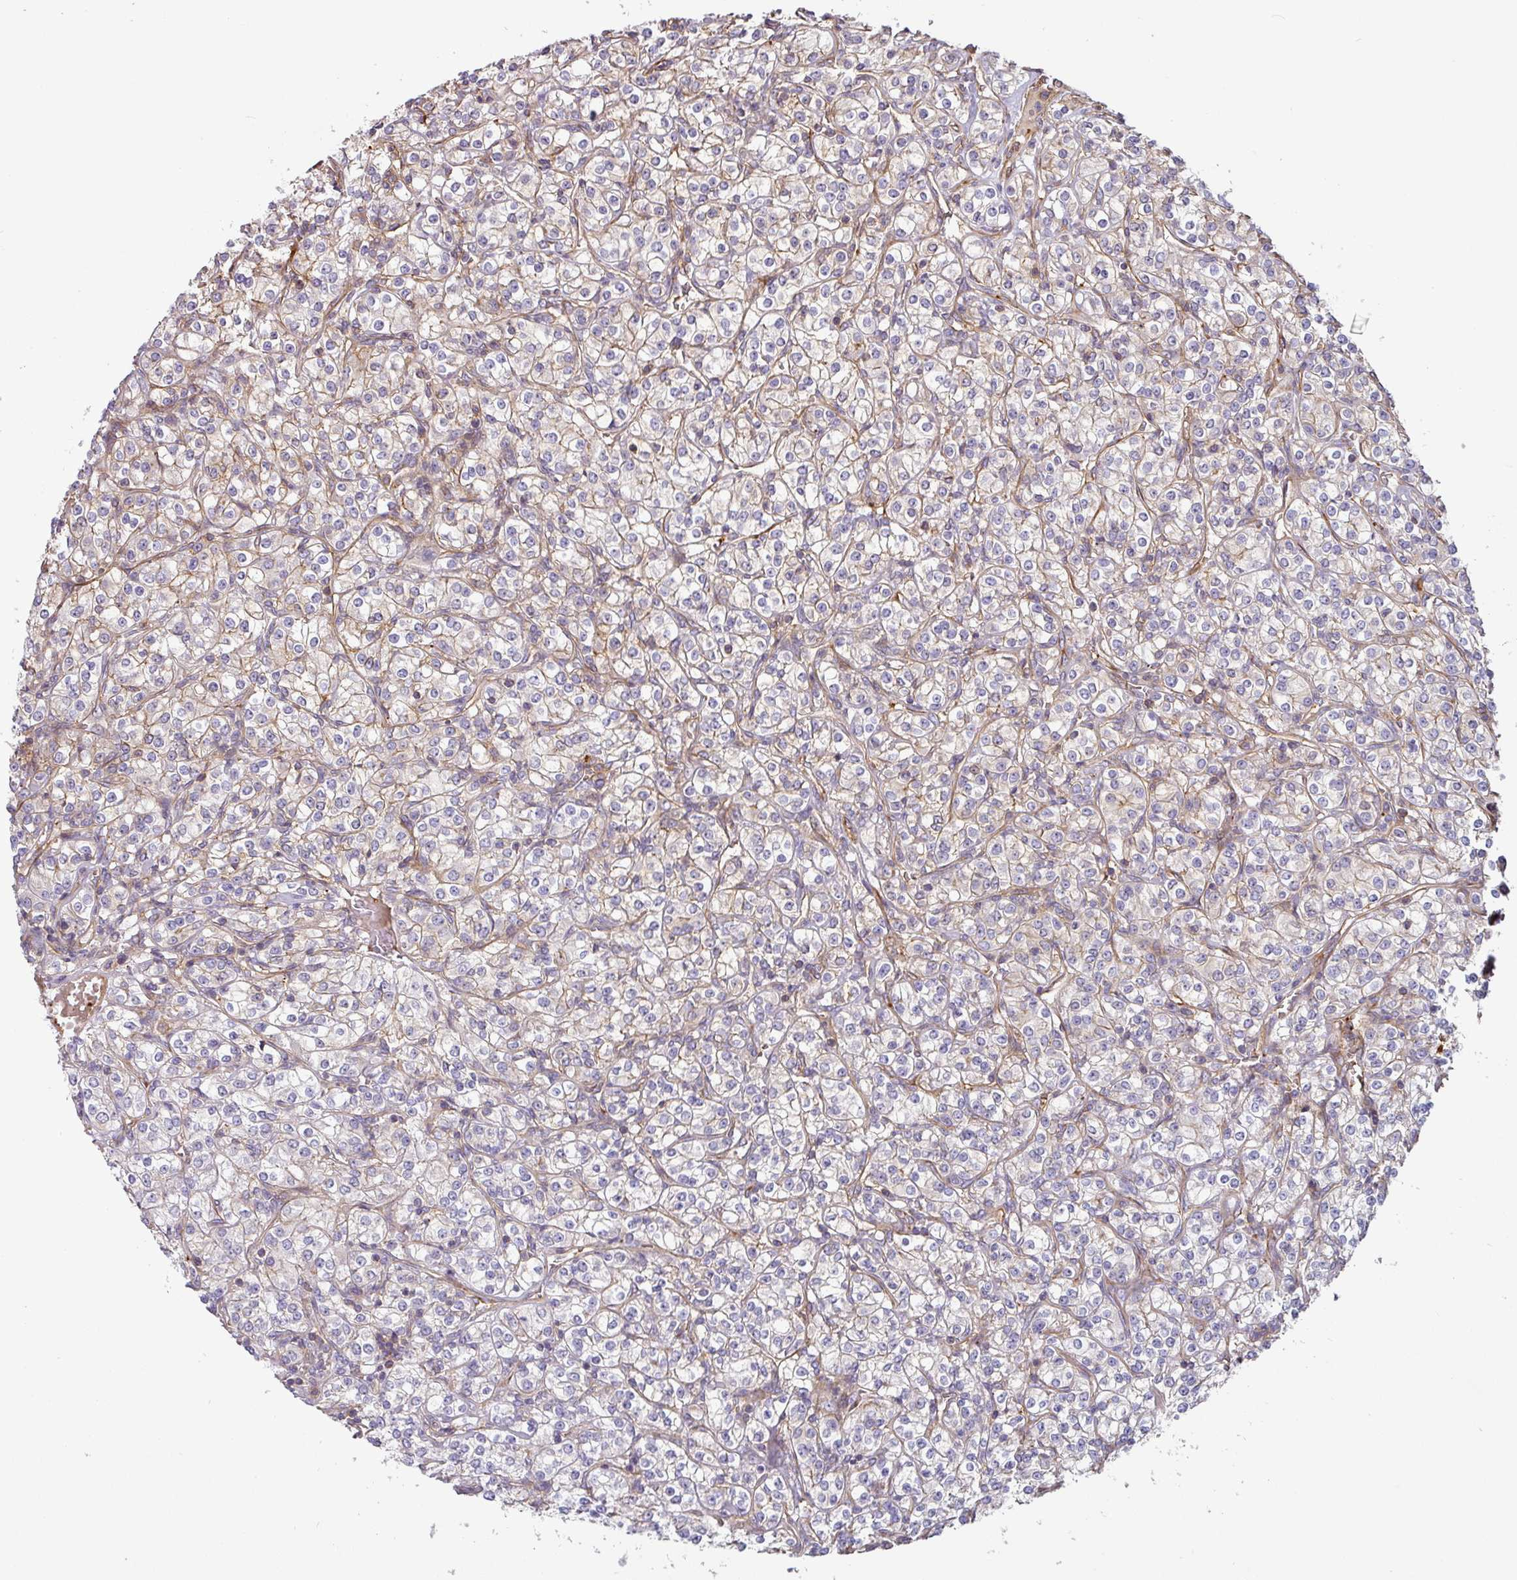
{"staining": {"intensity": "negative", "quantity": "none", "location": "none"}, "tissue": "renal cancer", "cell_type": "Tumor cells", "image_type": "cancer", "snomed": [{"axis": "morphology", "description": "Adenocarcinoma, NOS"}, {"axis": "topography", "description": "Kidney"}], "caption": "This is an IHC micrograph of human renal cancer (adenocarcinoma). There is no expression in tumor cells.", "gene": "CASP2", "patient": {"sex": "male", "age": 77}}